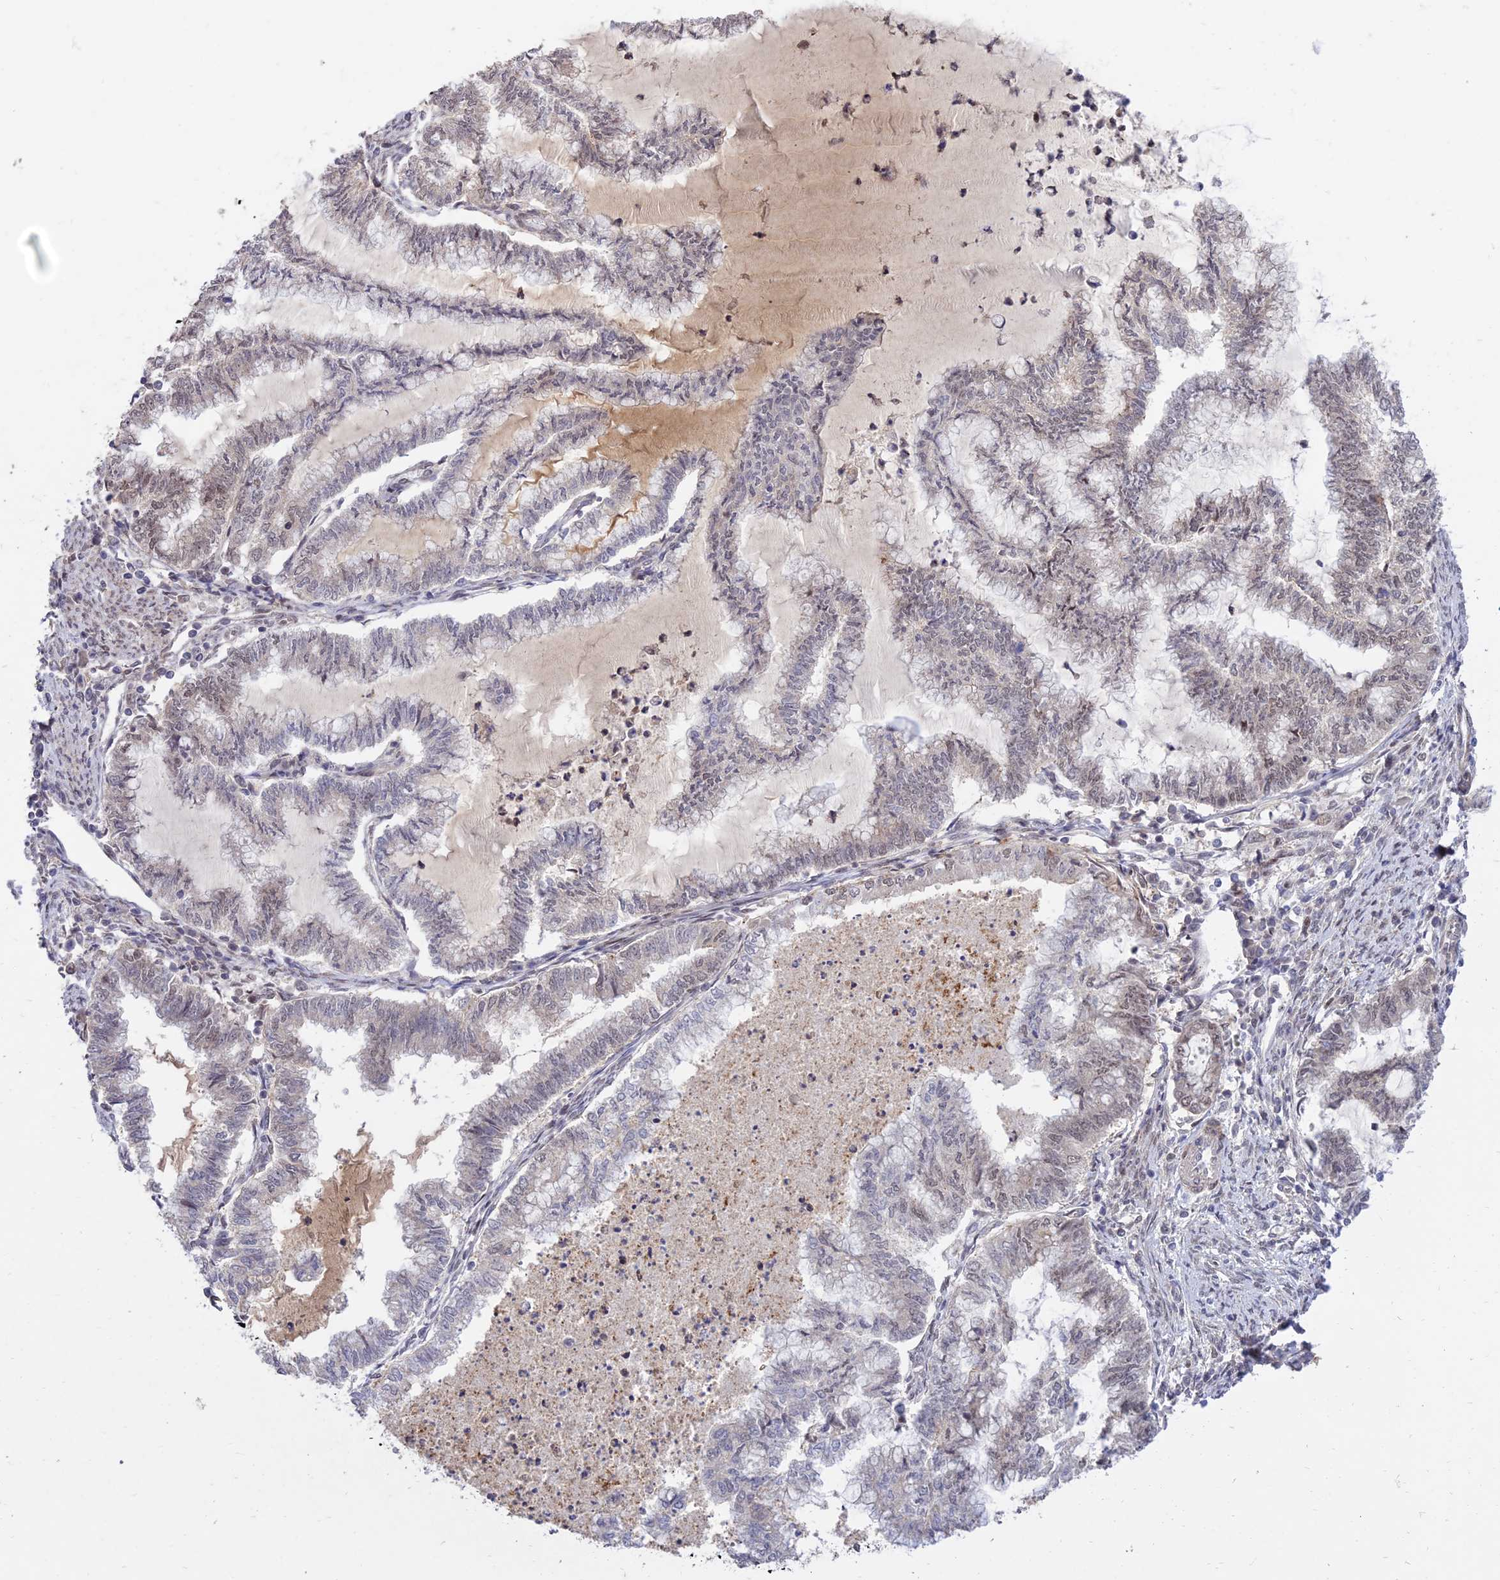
{"staining": {"intensity": "weak", "quantity": "<25%", "location": "nuclear"}, "tissue": "endometrial cancer", "cell_type": "Tumor cells", "image_type": "cancer", "snomed": [{"axis": "morphology", "description": "Adenocarcinoma, NOS"}, {"axis": "topography", "description": "Endometrium"}], "caption": "There is no significant staining in tumor cells of adenocarcinoma (endometrial). Nuclei are stained in blue.", "gene": "ZNF85", "patient": {"sex": "female", "age": 79}}